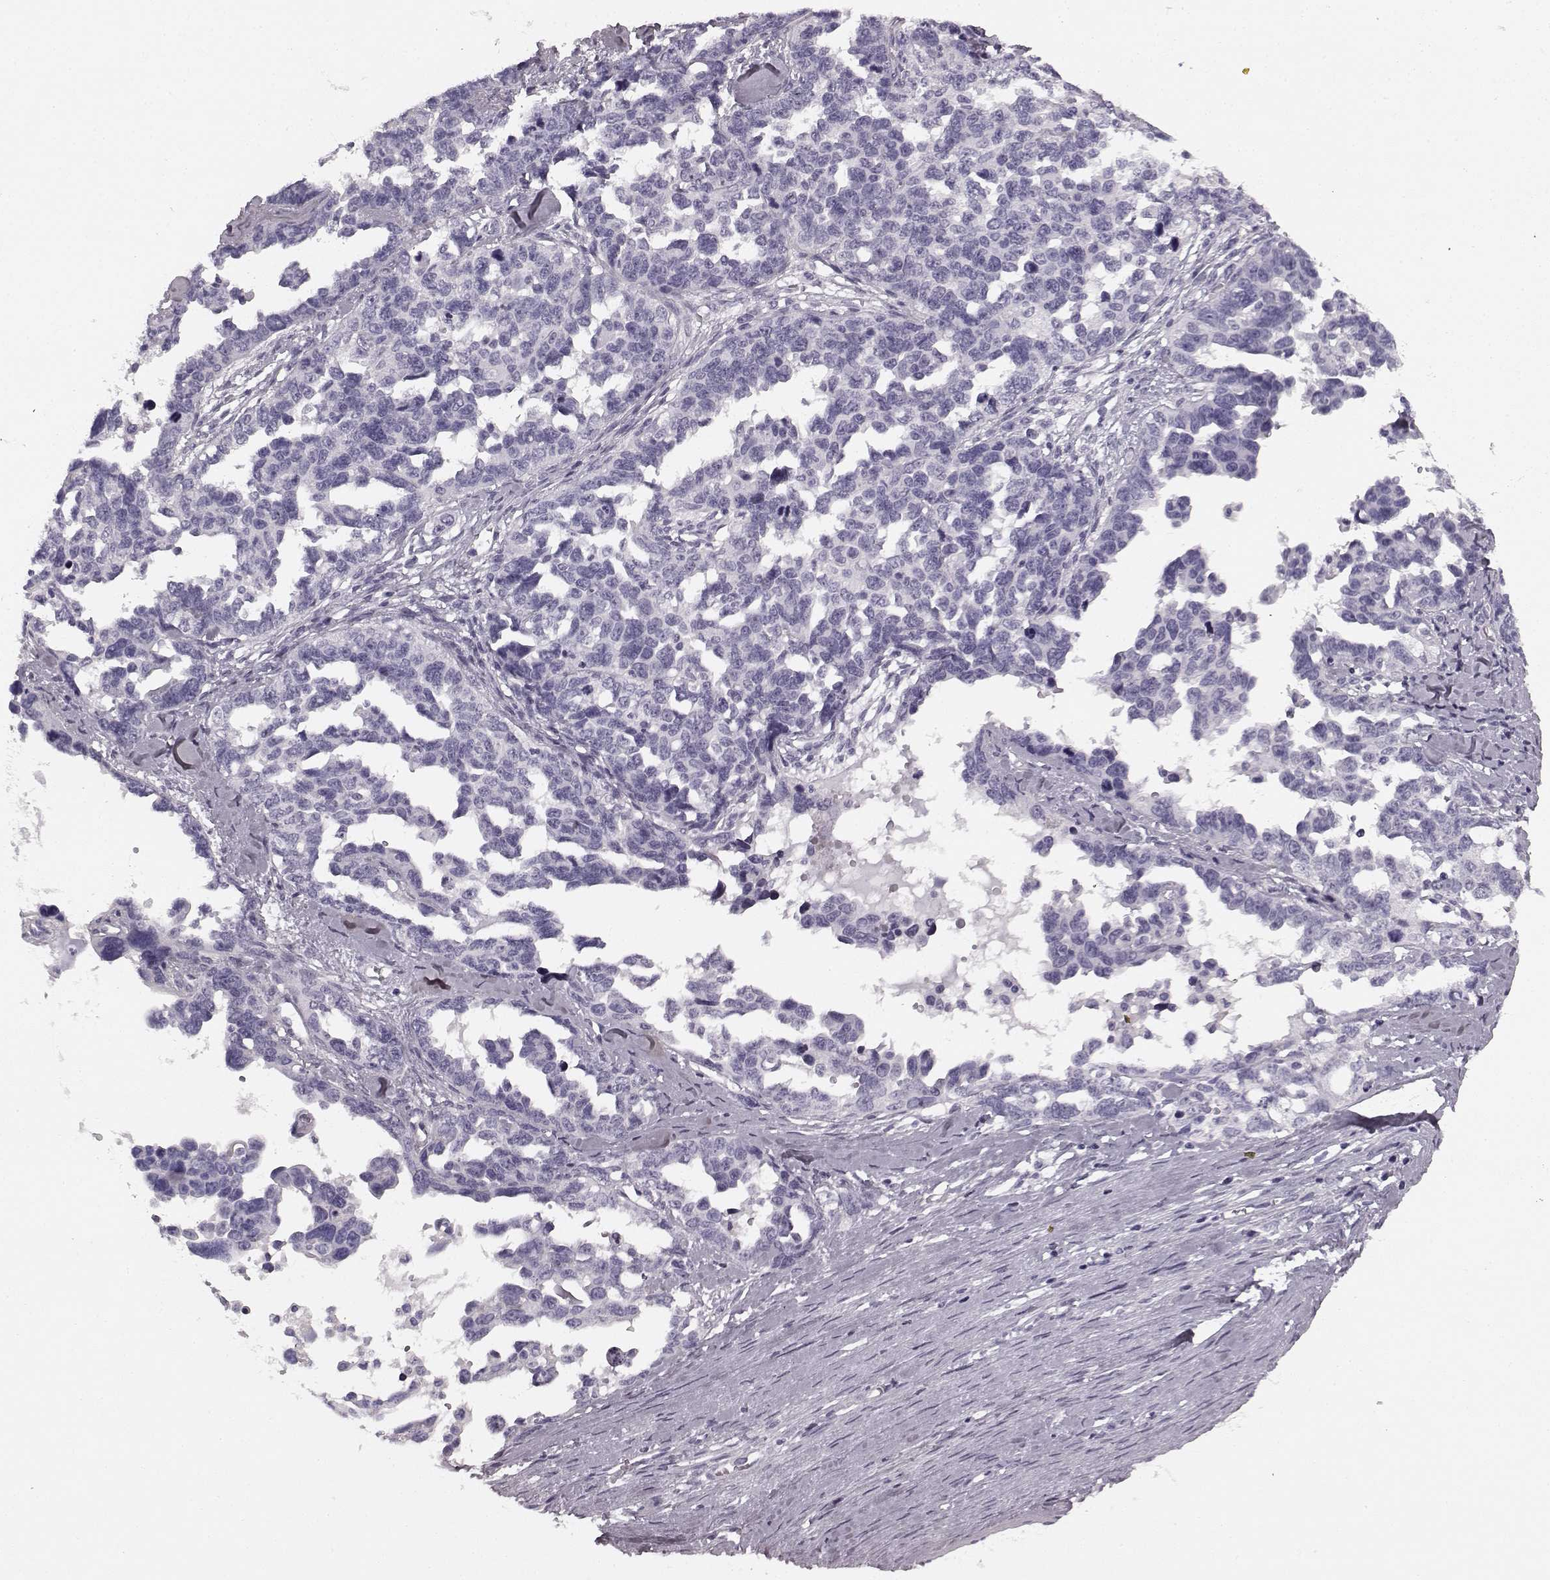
{"staining": {"intensity": "negative", "quantity": "none", "location": "none"}, "tissue": "ovarian cancer", "cell_type": "Tumor cells", "image_type": "cancer", "snomed": [{"axis": "morphology", "description": "Cystadenocarcinoma, serous, NOS"}, {"axis": "topography", "description": "Ovary"}], "caption": "The histopathology image displays no staining of tumor cells in ovarian cancer (serous cystadenocarcinoma).", "gene": "TMPRSS15", "patient": {"sex": "female", "age": 69}}